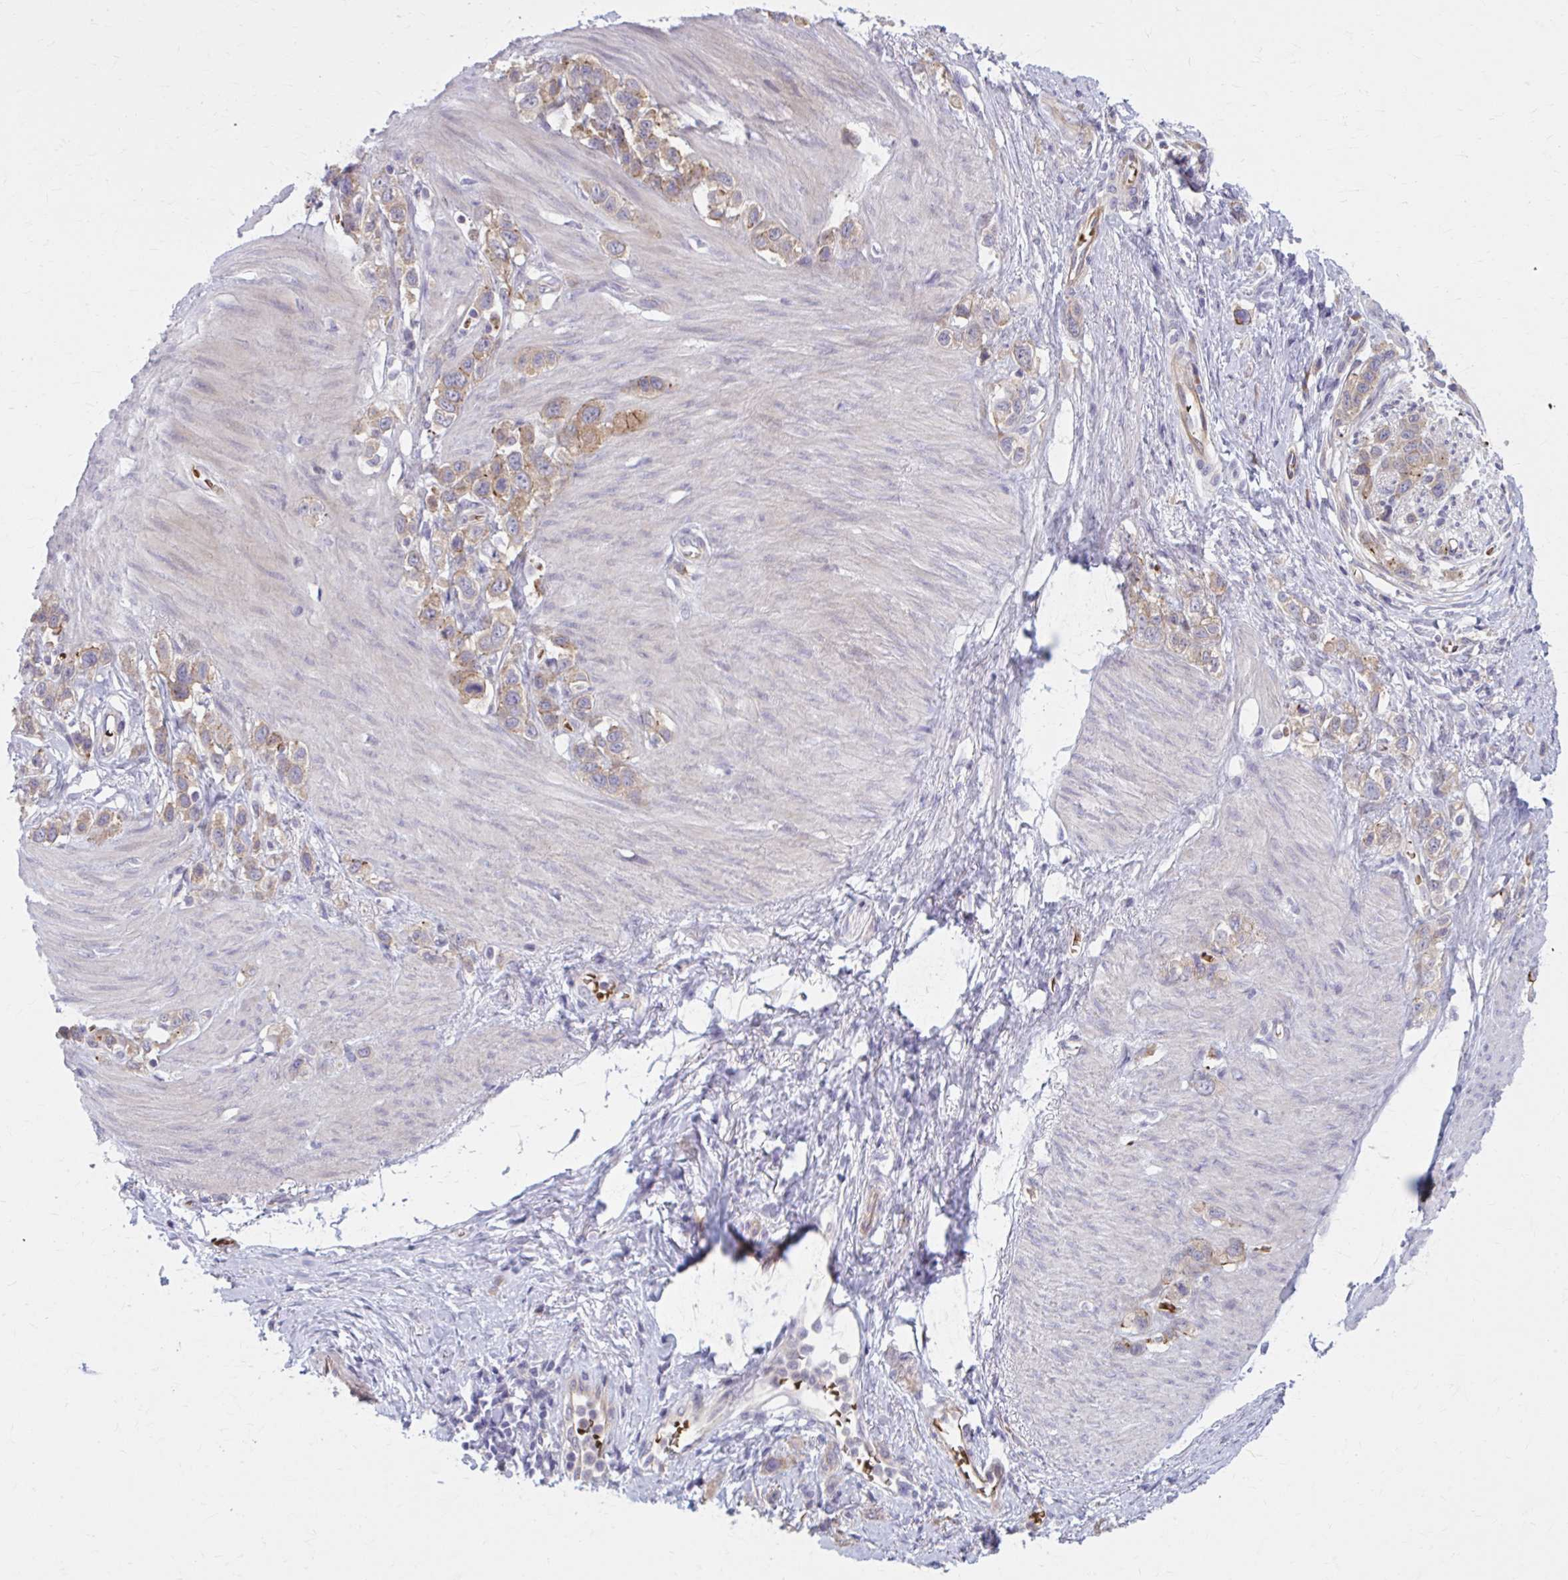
{"staining": {"intensity": "moderate", "quantity": "25%-75%", "location": "cytoplasmic/membranous"}, "tissue": "stomach cancer", "cell_type": "Tumor cells", "image_type": "cancer", "snomed": [{"axis": "morphology", "description": "Adenocarcinoma, NOS"}, {"axis": "topography", "description": "Stomach"}], "caption": "Tumor cells demonstrate moderate cytoplasmic/membranous staining in about 25%-75% of cells in stomach cancer (adenocarcinoma).", "gene": "SNF8", "patient": {"sex": "female", "age": 65}}